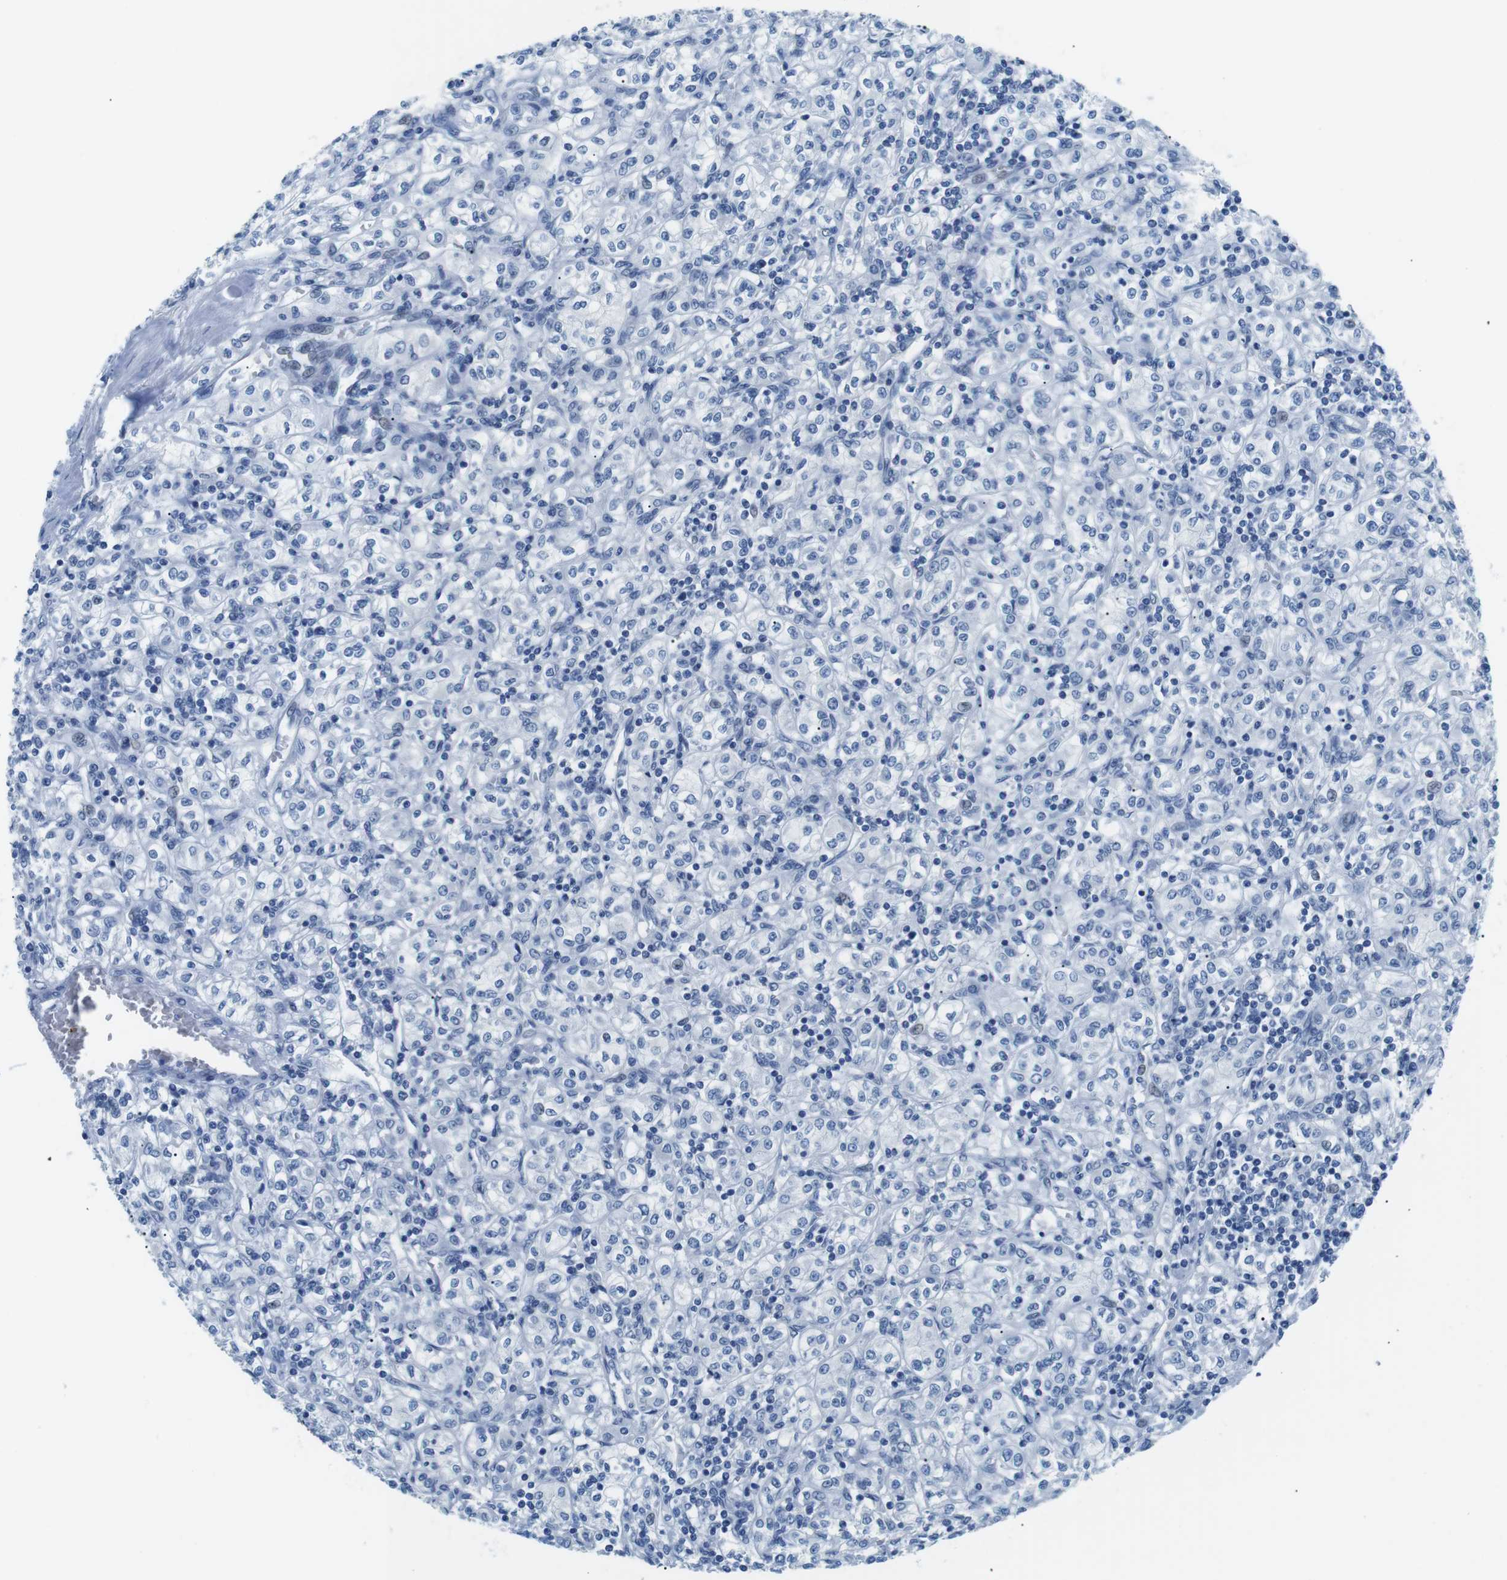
{"staining": {"intensity": "negative", "quantity": "none", "location": "none"}, "tissue": "renal cancer", "cell_type": "Tumor cells", "image_type": "cancer", "snomed": [{"axis": "morphology", "description": "Adenocarcinoma, NOS"}, {"axis": "topography", "description": "Kidney"}], "caption": "Human renal adenocarcinoma stained for a protein using immunohistochemistry (IHC) reveals no positivity in tumor cells.", "gene": "MUC2", "patient": {"sex": "male", "age": 77}}